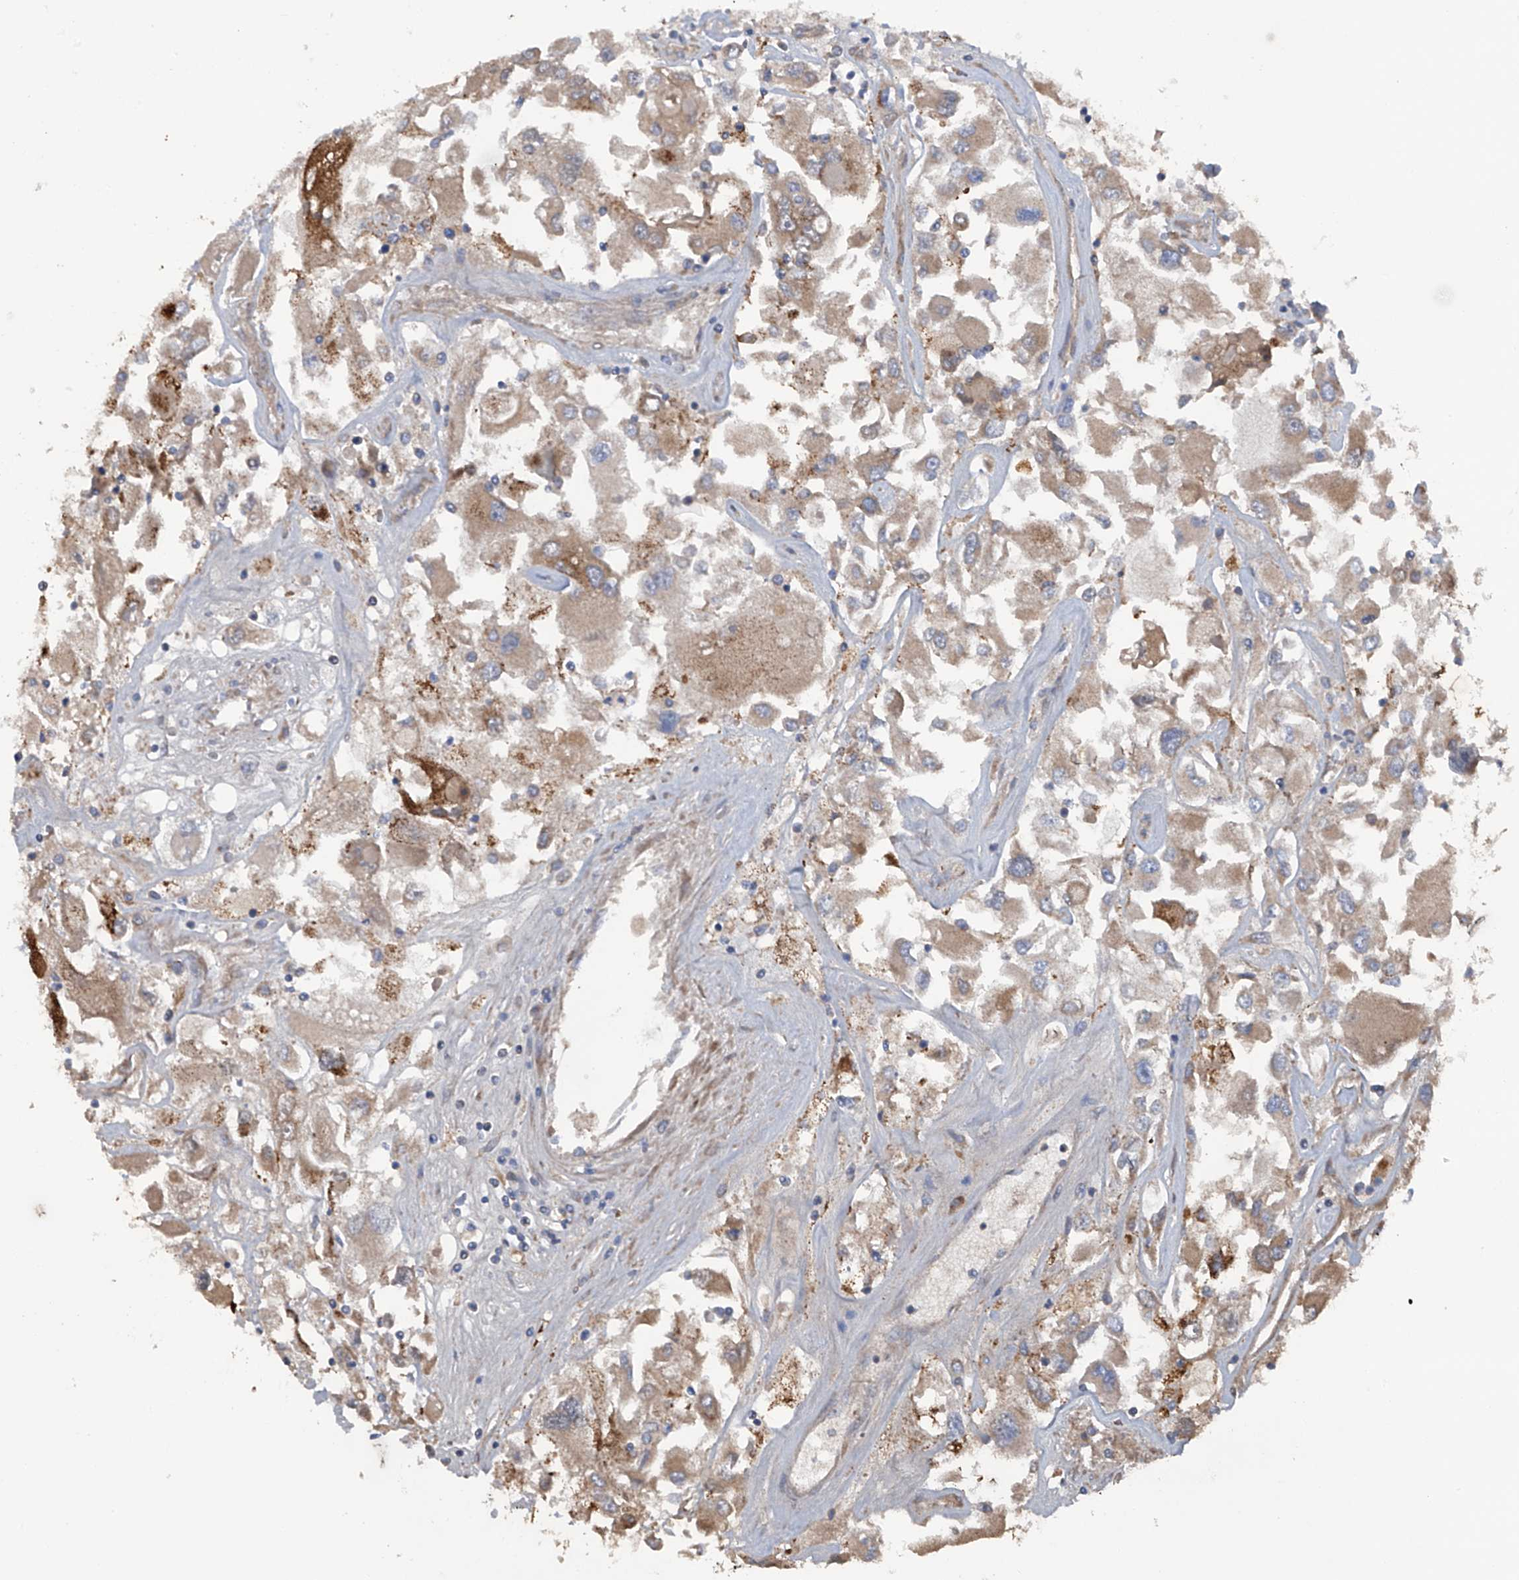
{"staining": {"intensity": "moderate", "quantity": "25%-75%", "location": "cytoplasmic/membranous"}, "tissue": "renal cancer", "cell_type": "Tumor cells", "image_type": "cancer", "snomed": [{"axis": "morphology", "description": "Adenocarcinoma, NOS"}, {"axis": "topography", "description": "Kidney"}], "caption": "Renal cancer (adenocarcinoma) was stained to show a protein in brown. There is medium levels of moderate cytoplasmic/membranous staining in about 25%-75% of tumor cells. Using DAB (brown) and hematoxylin (blue) stains, captured at high magnification using brightfield microscopy.", "gene": "ASCC3", "patient": {"sex": "female", "age": 52}}